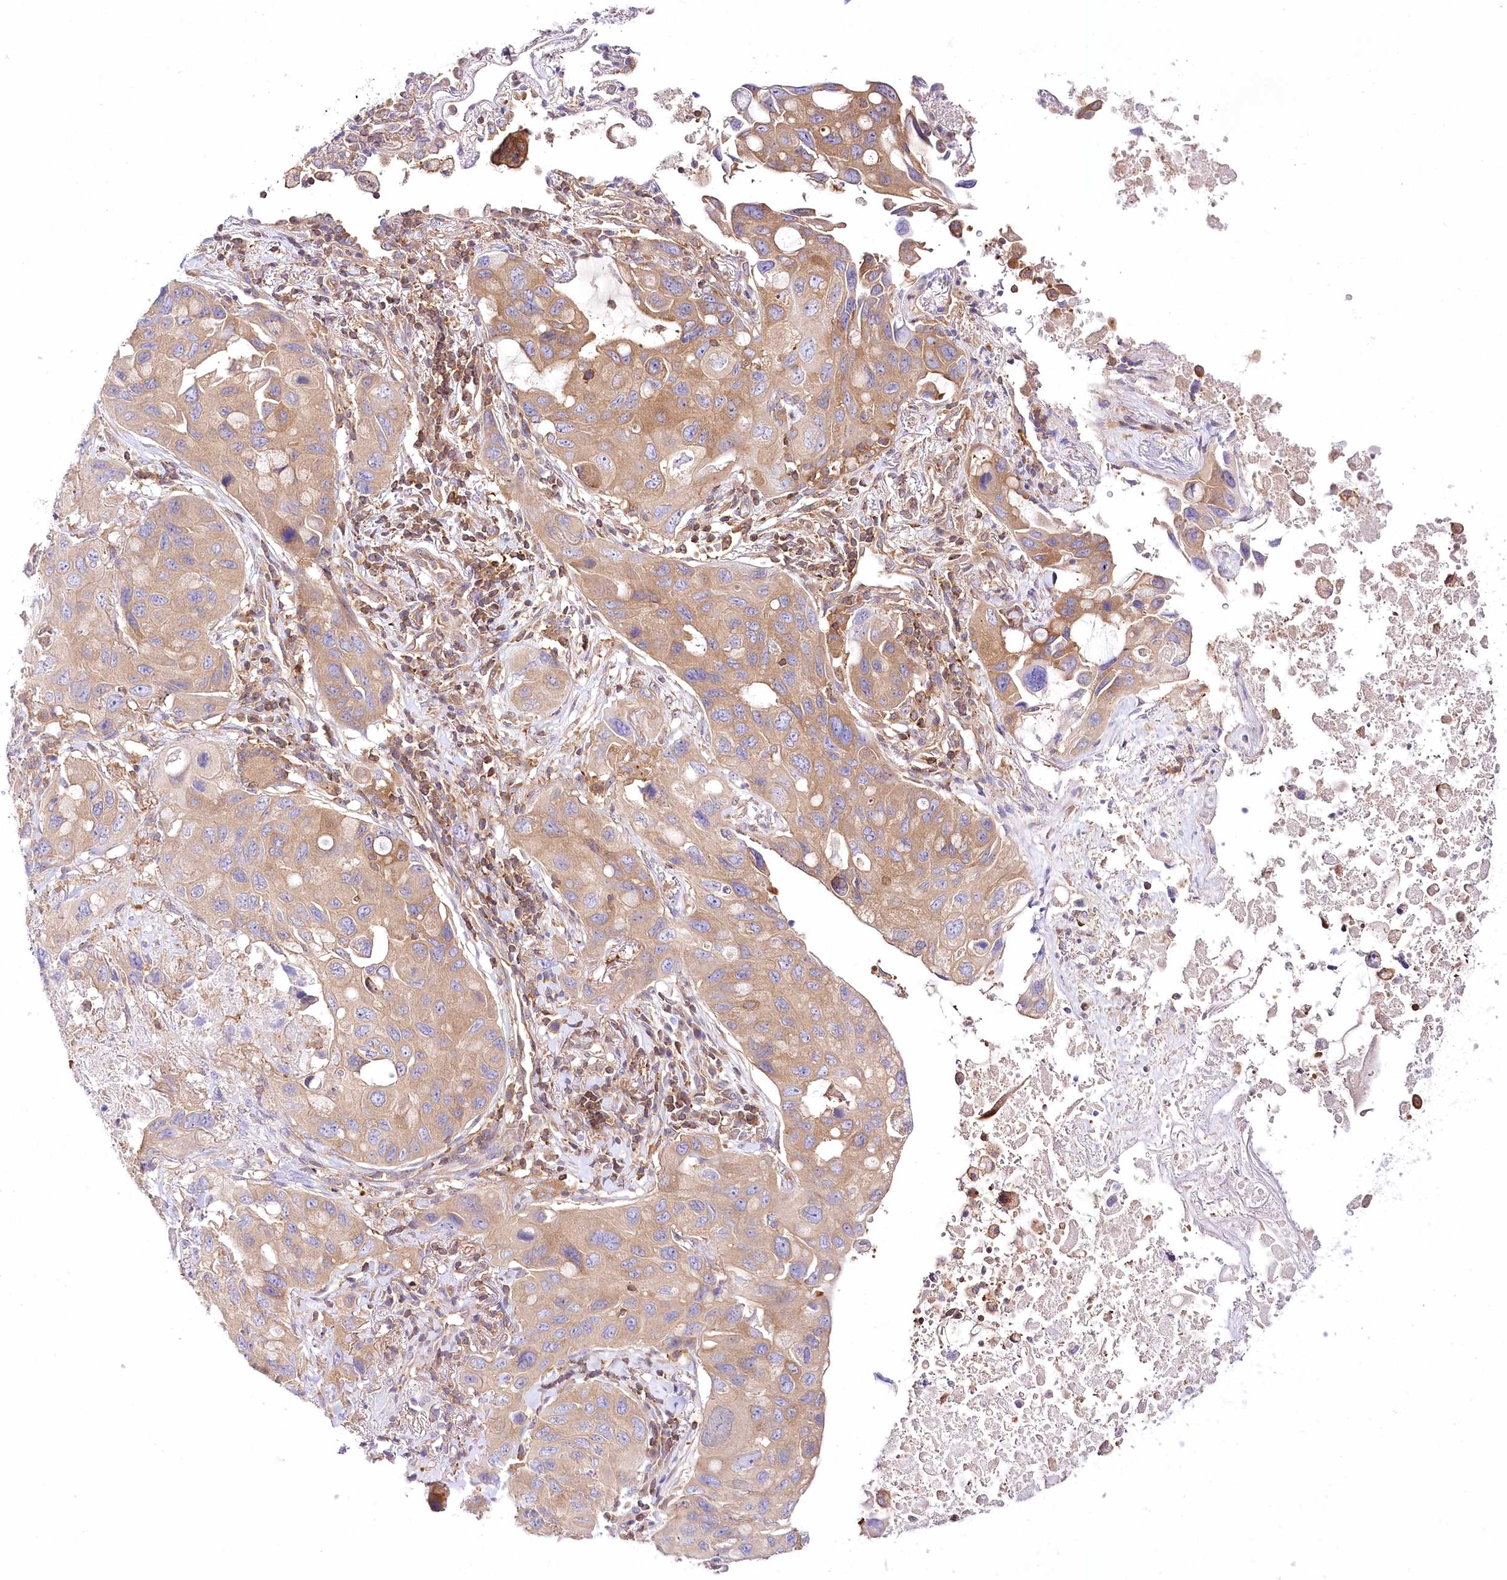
{"staining": {"intensity": "weak", "quantity": ">75%", "location": "cytoplasmic/membranous"}, "tissue": "lung cancer", "cell_type": "Tumor cells", "image_type": "cancer", "snomed": [{"axis": "morphology", "description": "Squamous cell carcinoma, NOS"}, {"axis": "topography", "description": "Lung"}], "caption": "Lung cancer stained with DAB (3,3'-diaminobenzidine) immunohistochemistry (IHC) reveals low levels of weak cytoplasmic/membranous positivity in about >75% of tumor cells.", "gene": "ABRAXAS2", "patient": {"sex": "female", "age": 73}}